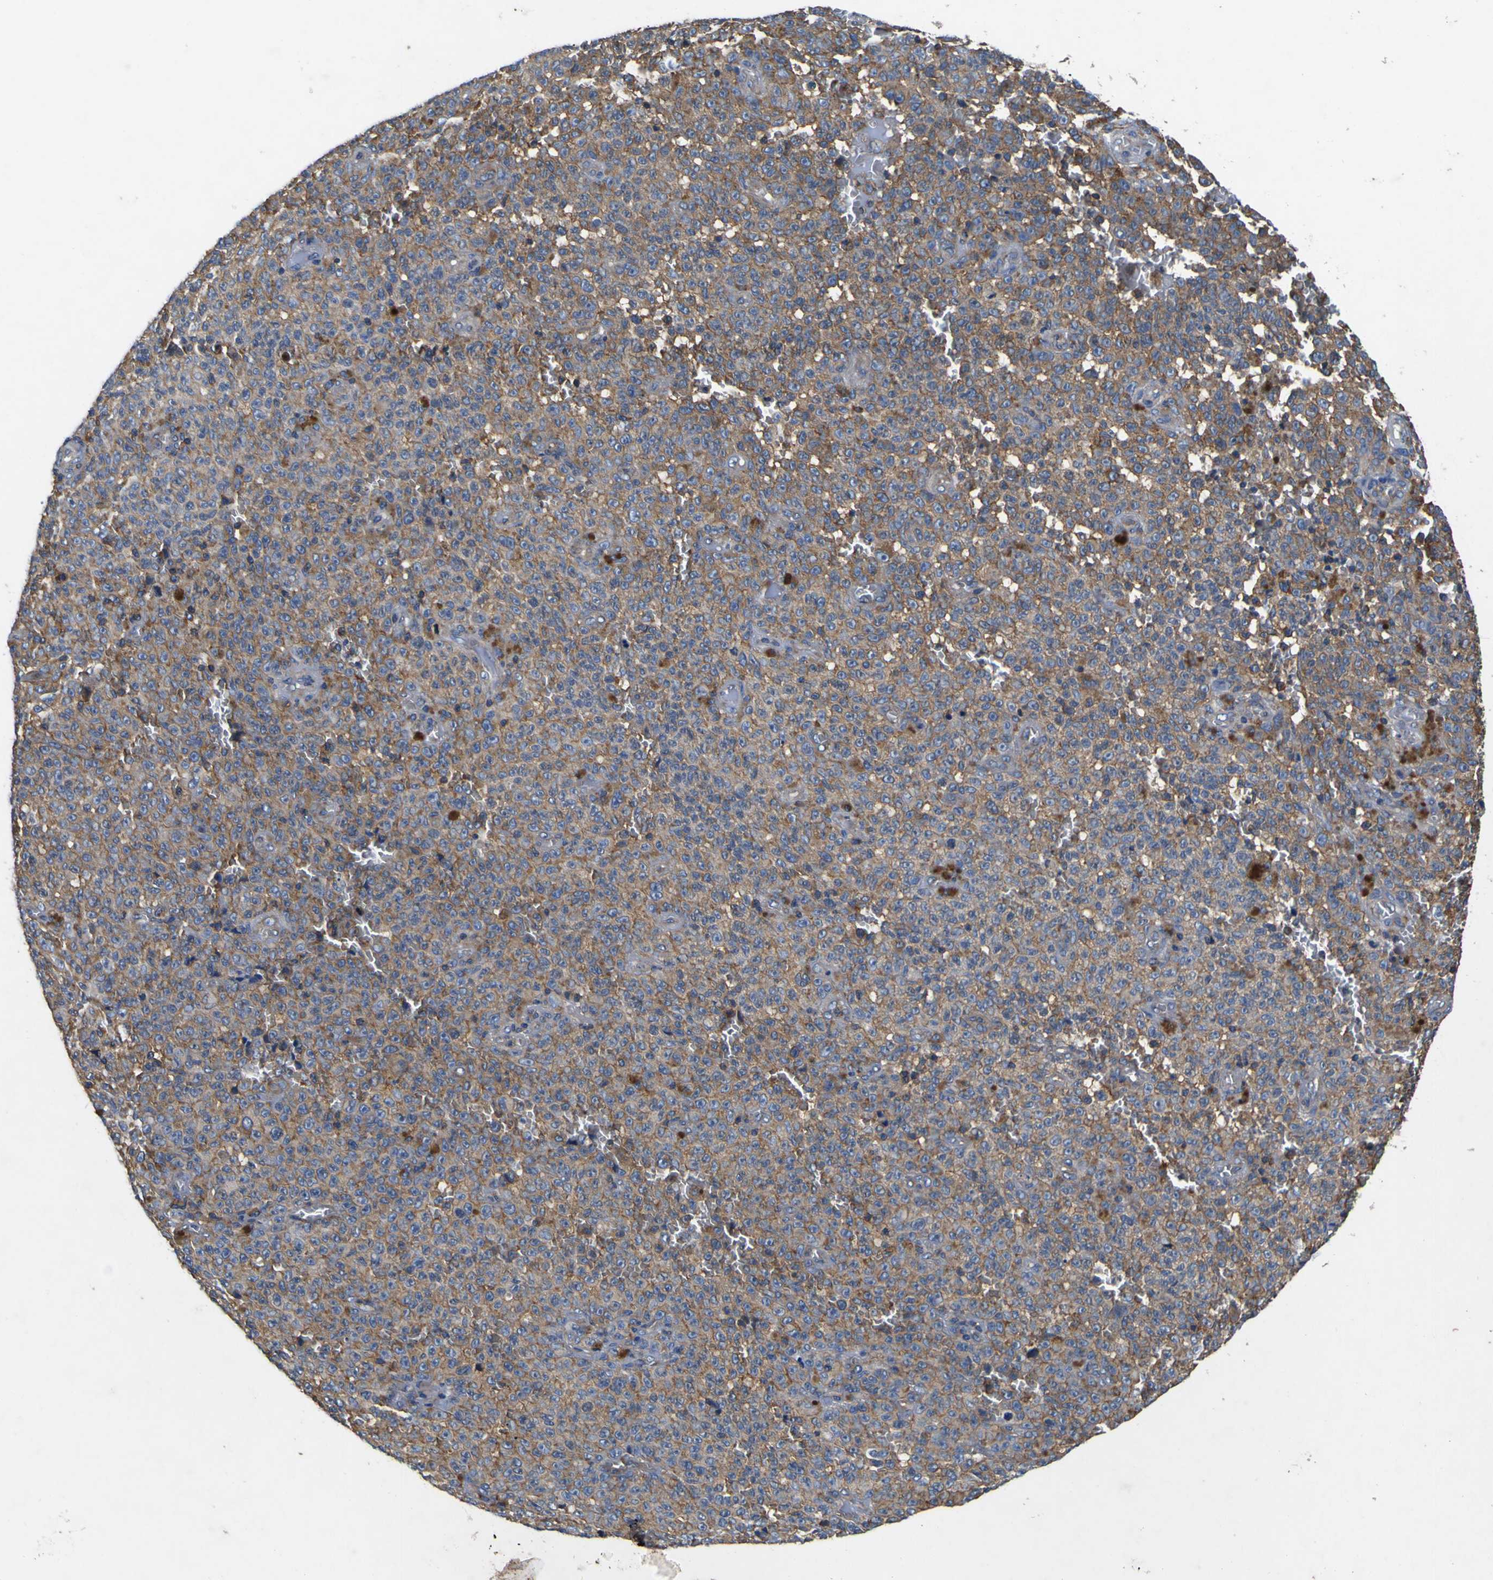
{"staining": {"intensity": "moderate", "quantity": ">75%", "location": "cytoplasmic/membranous"}, "tissue": "melanoma", "cell_type": "Tumor cells", "image_type": "cancer", "snomed": [{"axis": "morphology", "description": "Malignant melanoma, NOS"}, {"axis": "topography", "description": "Skin"}], "caption": "Immunohistochemical staining of human melanoma displays medium levels of moderate cytoplasmic/membranous positivity in approximately >75% of tumor cells.", "gene": "CNR2", "patient": {"sex": "female", "age": 82}}